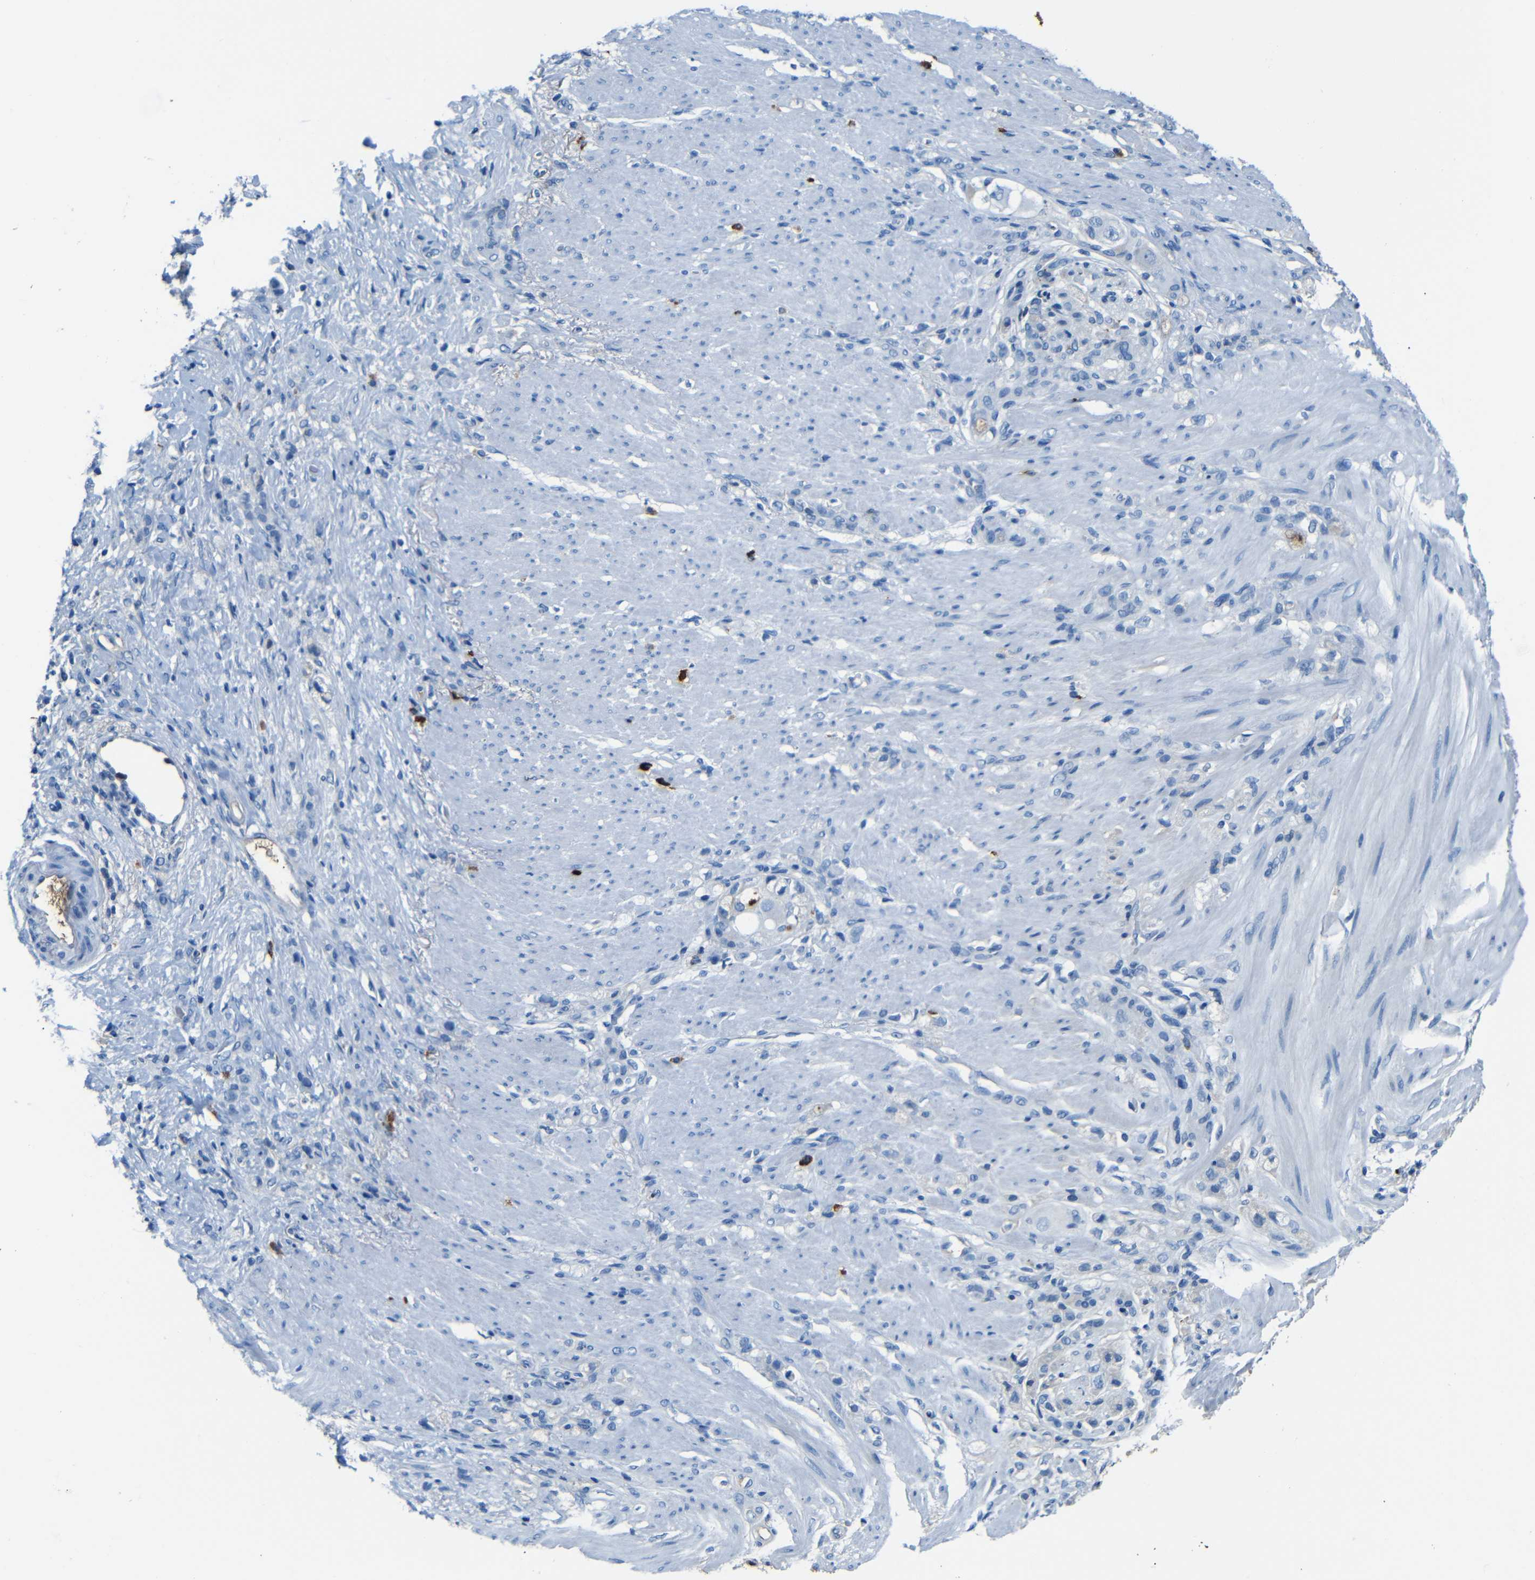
{"staining": {"intensity": "negative", "quantity": "none", "location": "none"}, "tissue": "stomach cancer", "cell_type": "Tumor cells", "image_type": "cancer", "snomed": [{"axis": "morphology", "description": "Adenocarcinoma, NOS"}, {"axis": "topography", "description": "Stomach"}], "caption": "High magnification brightfield microscopy of stomach adenocarcinoma stained with DAB (brown) and counterstained with hematoxylin (blue): tumor cells show no significant staining. (Stains: DAB (3,3'-diaminobenzidine) immunohistochemistry with hematoxylin counter stain, Microscopy: brightfield microscopy at high magnification).", "gene": "SERPINA1", "patient": {"sex": "male", "age": 82}}